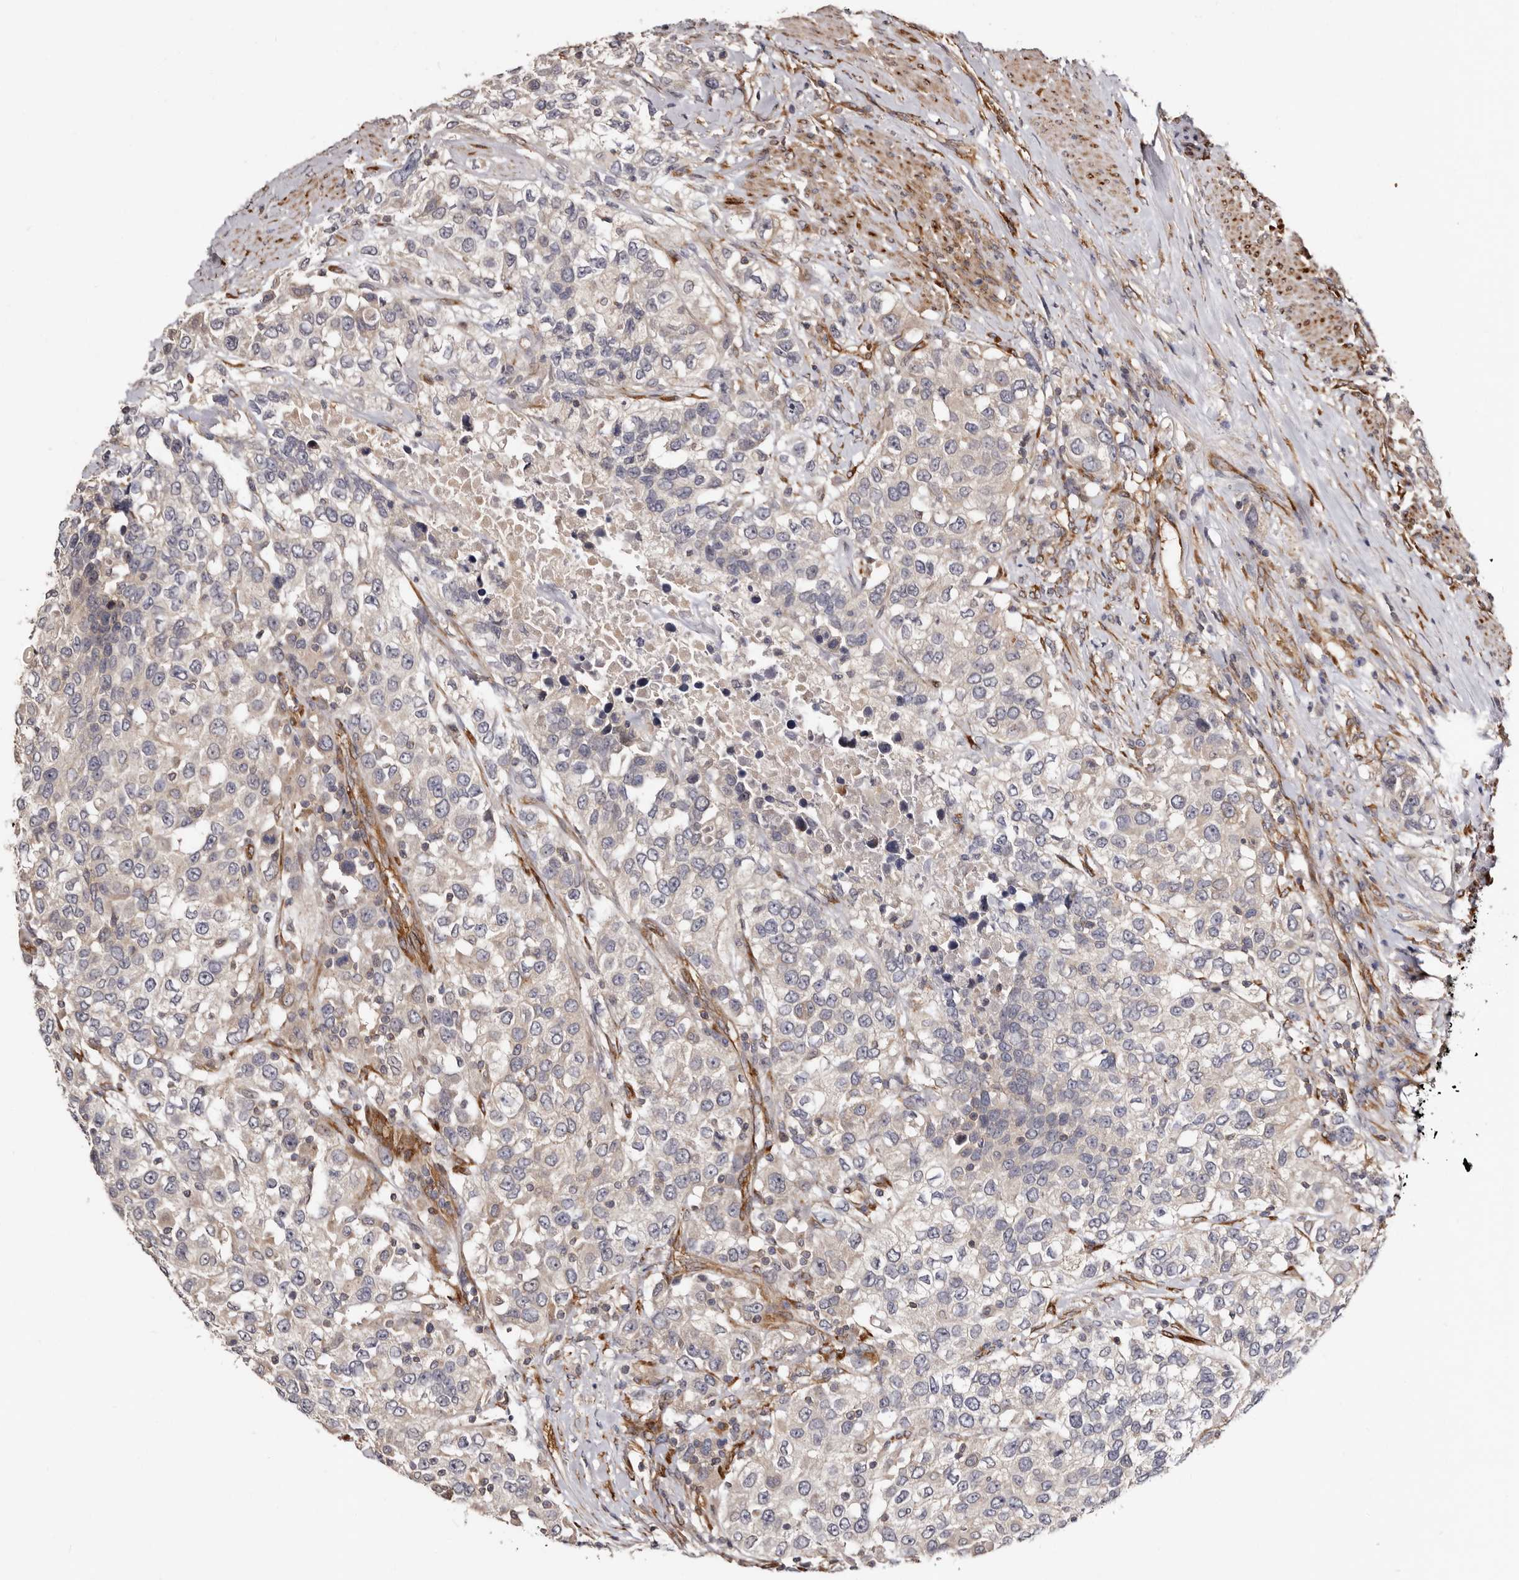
{"staining": {"intensity": "negative", "quantity": "none", "location": "none"}, "tissue": "urothelial cancer", "cell_type": "Tumor cells", "image_type": "cancer", "snomed": [{"axis": "morphology", "description": "Urothelial carcinoma, High grade"}, {"axis": "topography", "description": "Urinary bladder"}], "caption": "The photomicrograph shows no staining of tumor cells in urothelial carcinoma (high-grade).", "gene": "TBC1D22B", "patient": {"sex": "female", "age": 80}}